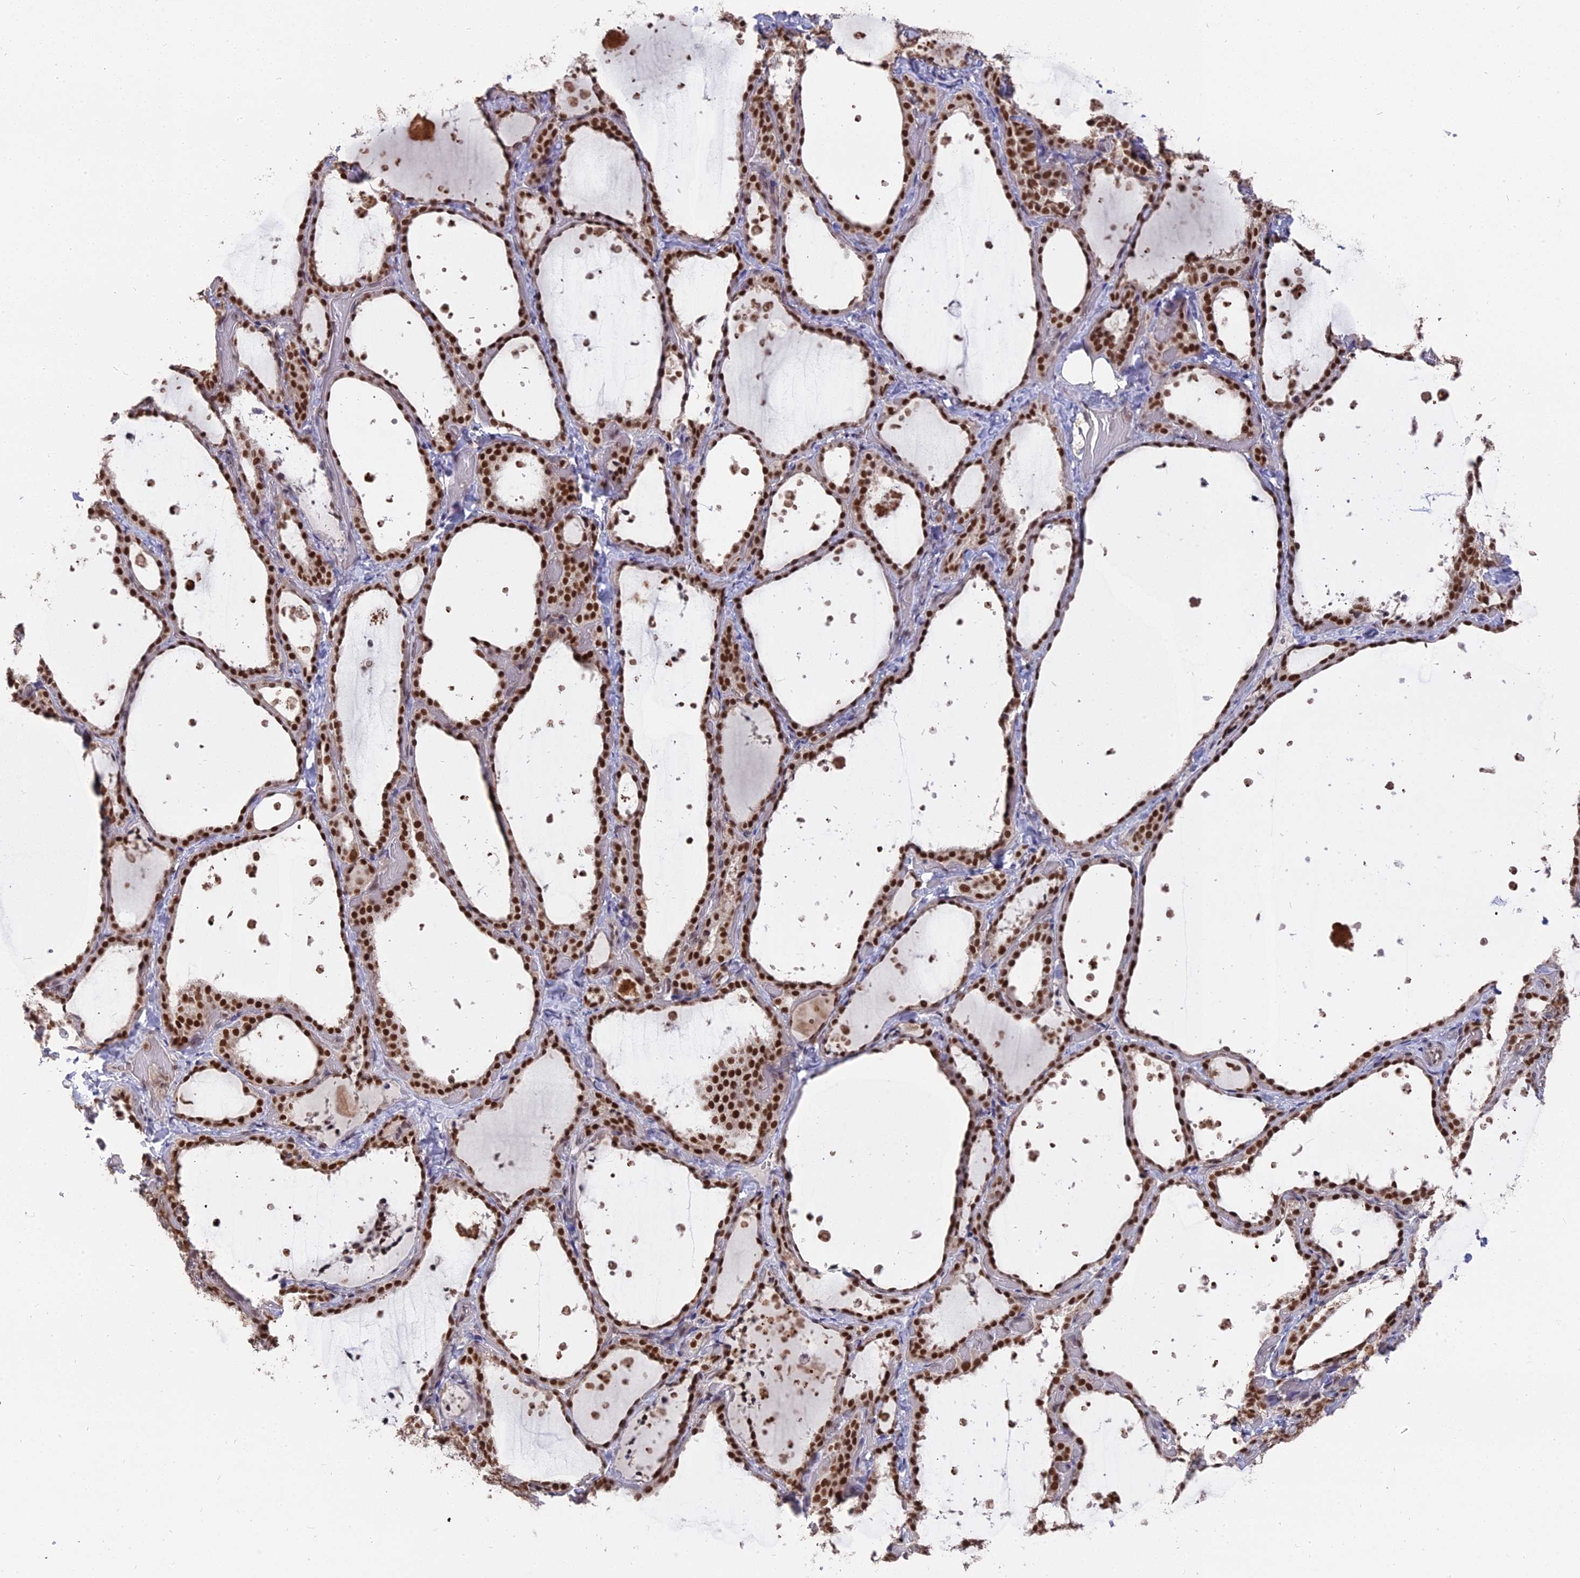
{"staining": {"intensity": "strong", "quantity": ">75%", "location": "nuclear"}, "tissue": "thyroid gland", "cell_type": "Glandular cells", "image_type": "normal", "snomed": [{"axis": "morphology", "description": "Normal tissue, NOS"}, {"axis": "topography", "description": "Thyroid gland"}], "caption": "Immunohistochemistry (IHC) staining of normal thyroid gland, which shows high levels of strong nuclear expression in about >75% of glandular cells indicating strong nuclear protein expression. The staining was performed using DAB (3,3'-diaminobenzidine) (brown) for protein detection and nuclei were counterstained in hematoxylin (blue).", "gene": "NR1H3", "patient": {"sex": "female", "age": 44}}